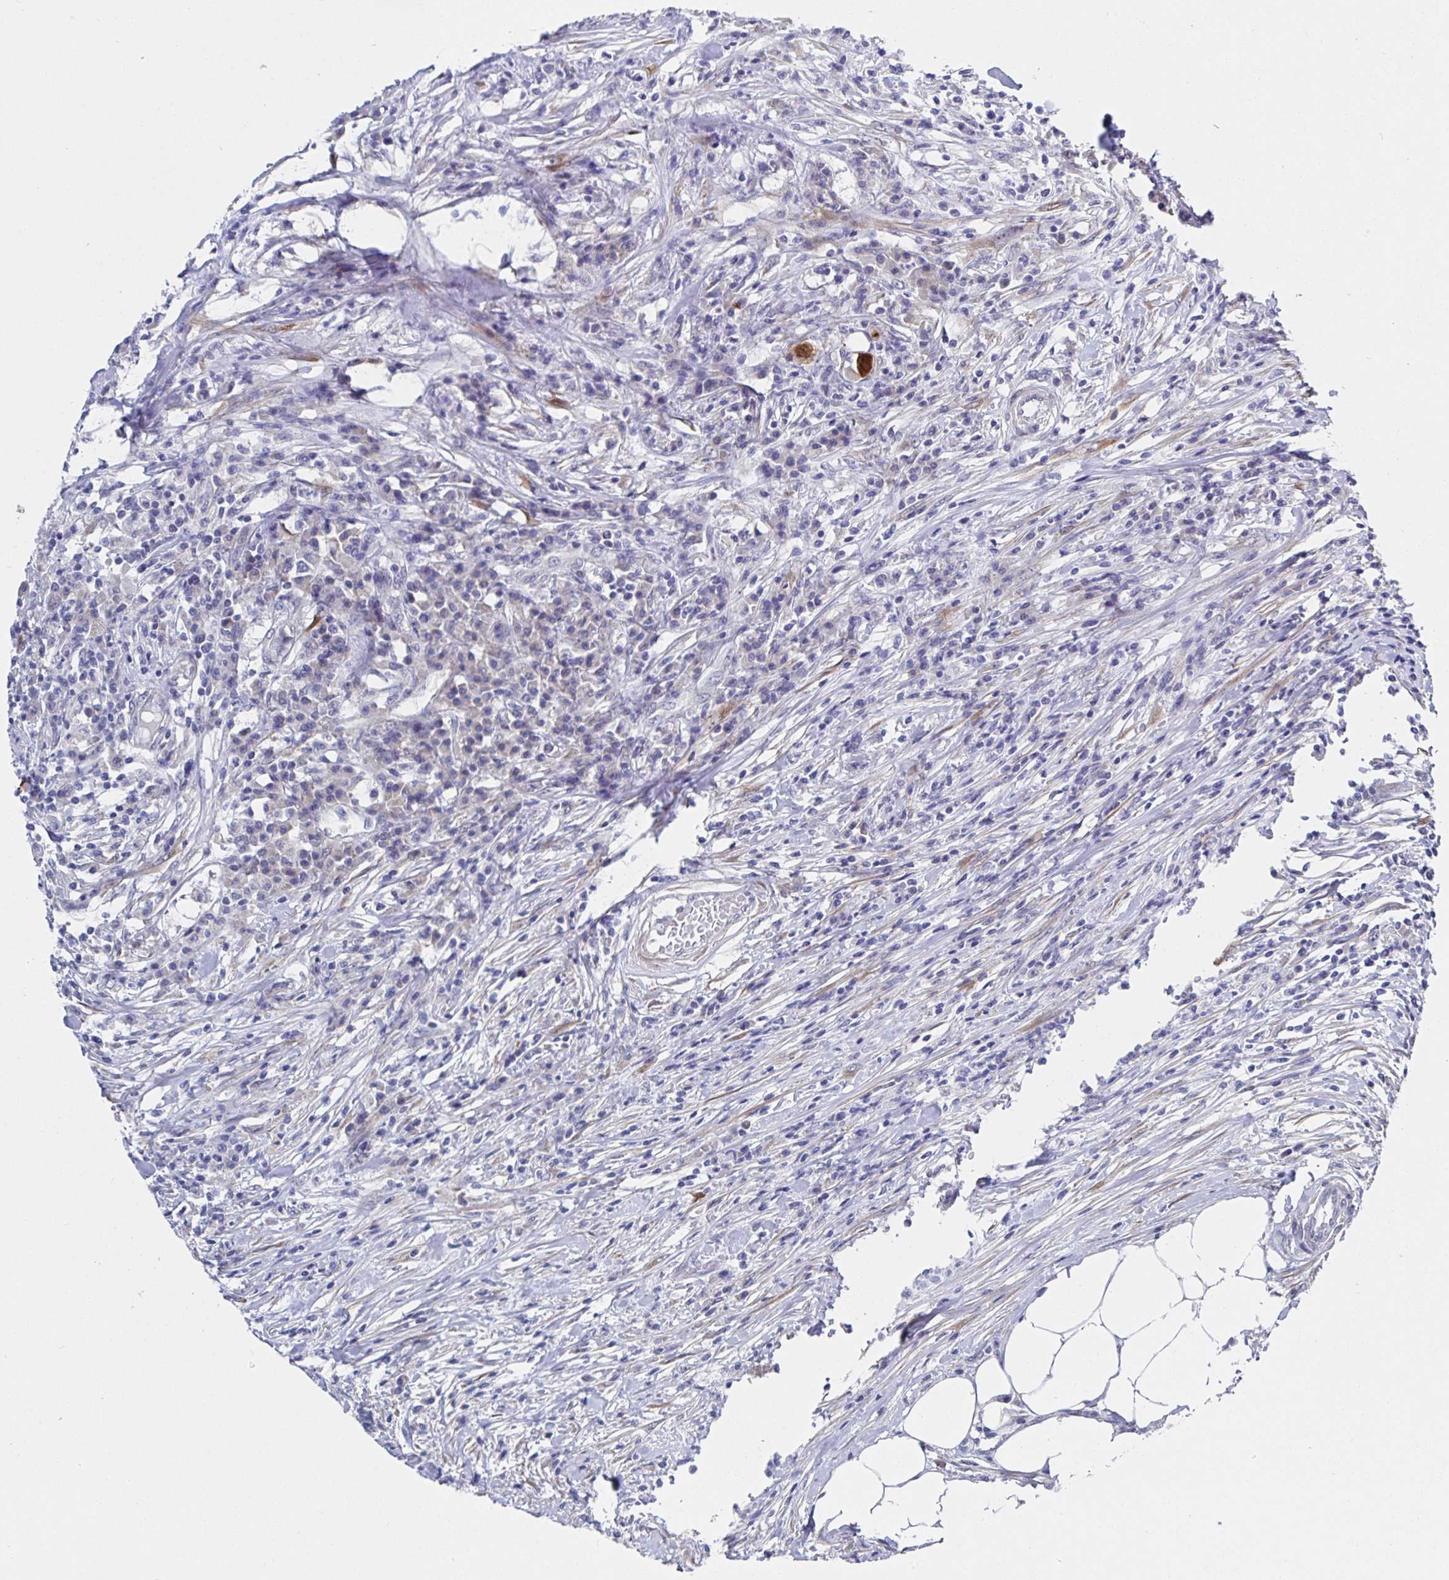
{"staining": {"intensity": "strong", "quantity": "25%-75%", "location": "cytoplasmic/membranous"}, "tissue": "colorectal cancer", "cell_type": "Tumor cells", "image_type": "cancer", "snomed": [{"axis": "morphology", "description": "Adenocarcinoma, NOS"}, {"axis": "topography", "description": "Colon"}], "caption": "There is high levels of strong cytoplasmic/membranous expression in tumor cells of adenocarcinoma (colorectal), as demonstrated by immunohistochemical staining (brown color).", "gene": "ZIK1", "patient": {"sex": "male", "age": 71}}